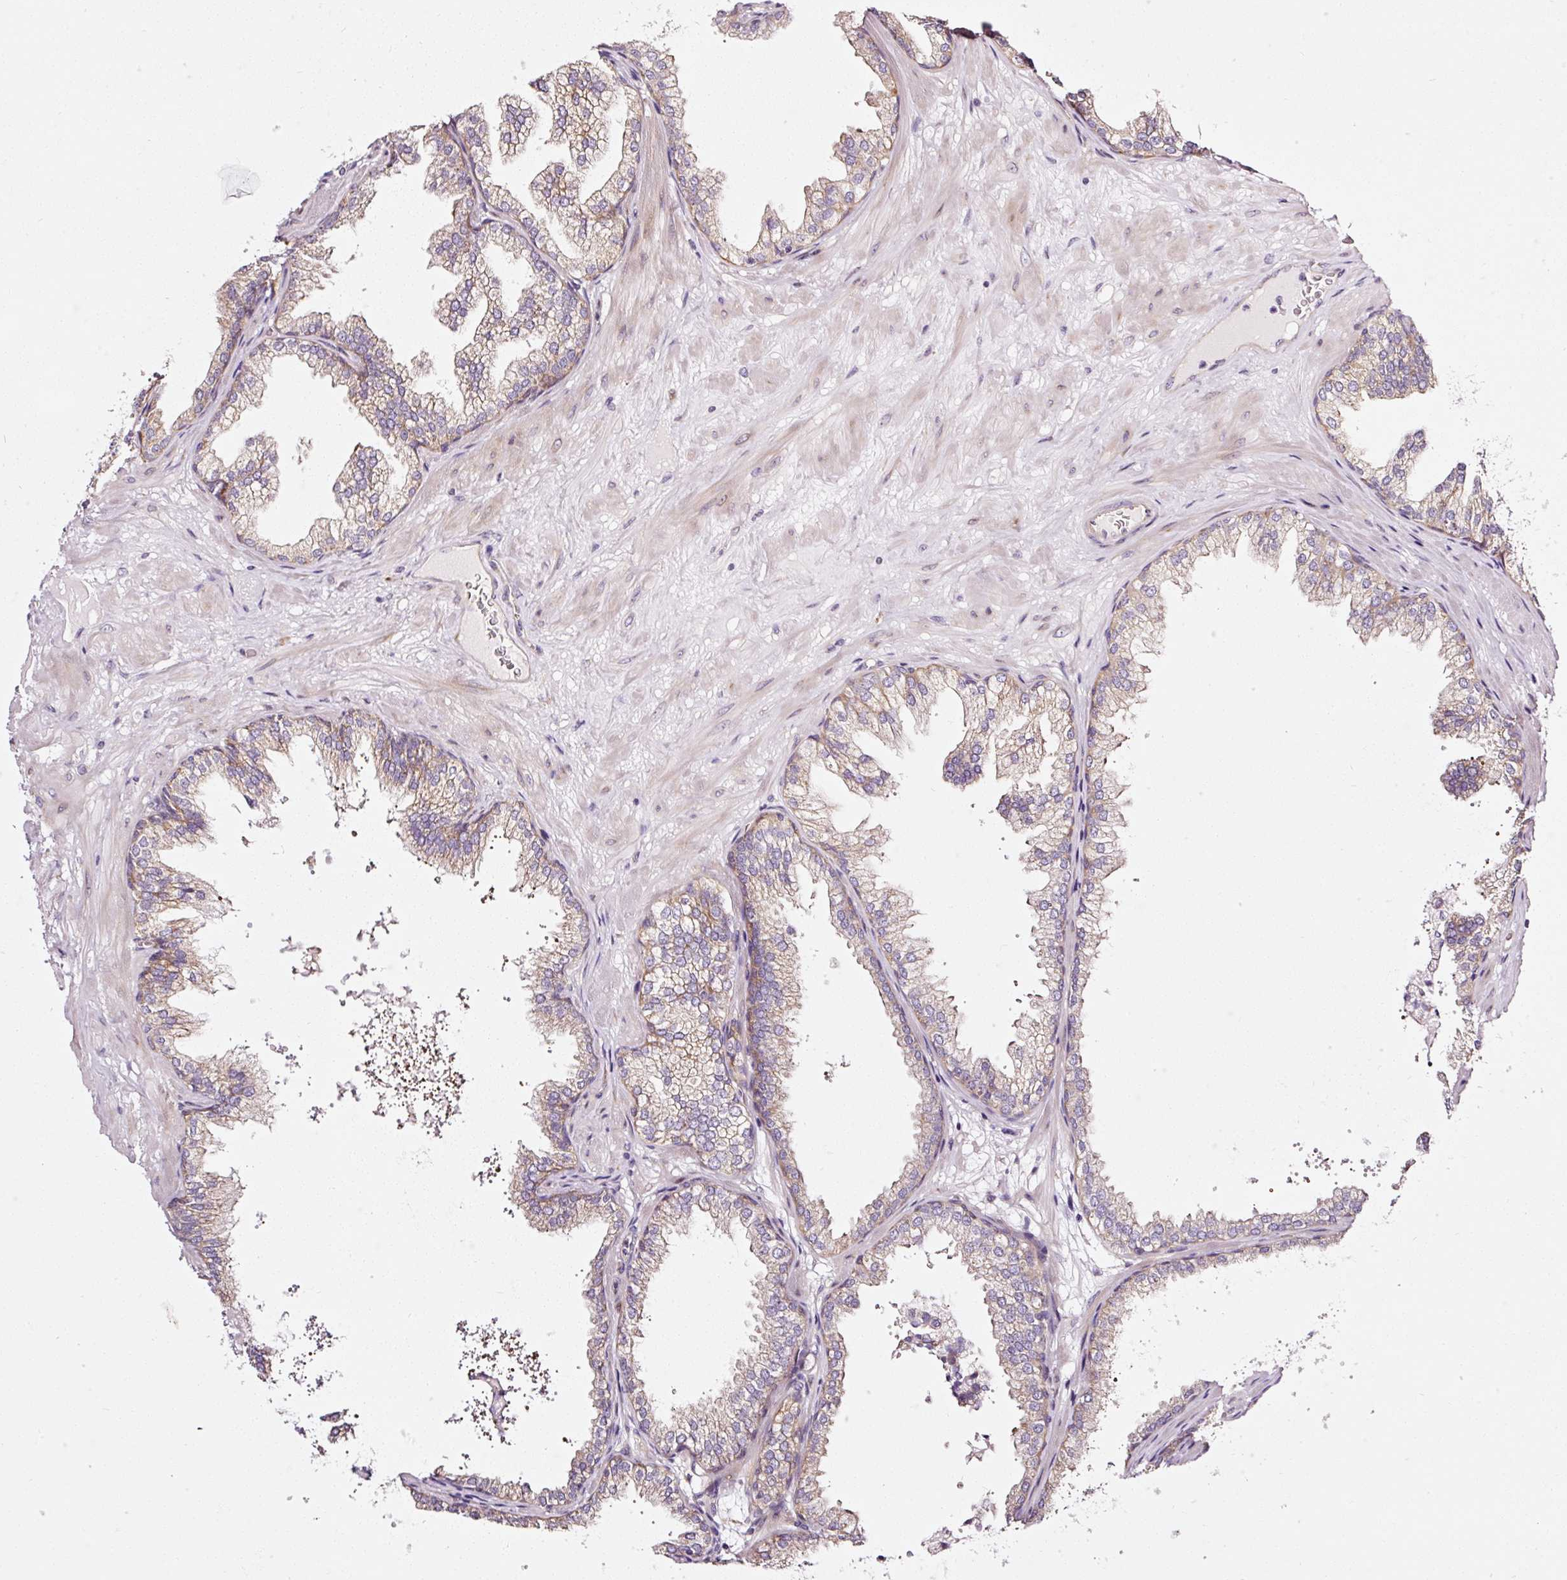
{"staining": {"intensity": "weak", "quantity": ">75%", "location": "cytoplasmic/membranous"}, "tissue": "prostate", "cell_type": "Glandular cells", "image_type": "normal", "snomed": [{"axis": "morphology", "description": "Normal tissue, NOS"}, {"axis": "topography", "description": "Prostate"}], "caption": "Immunohistochemistry photomicrograph of benign prostate: prostate stained using immunohistochemistry demonstrates low levels of weak protein expression localized specifically in the cytoplasmic/membranous of glandular cells, appearing as a cytoplasmic/membranous brown color.", "gene": "RPL10A", "patient": {"sex": "male", "age": 37}}